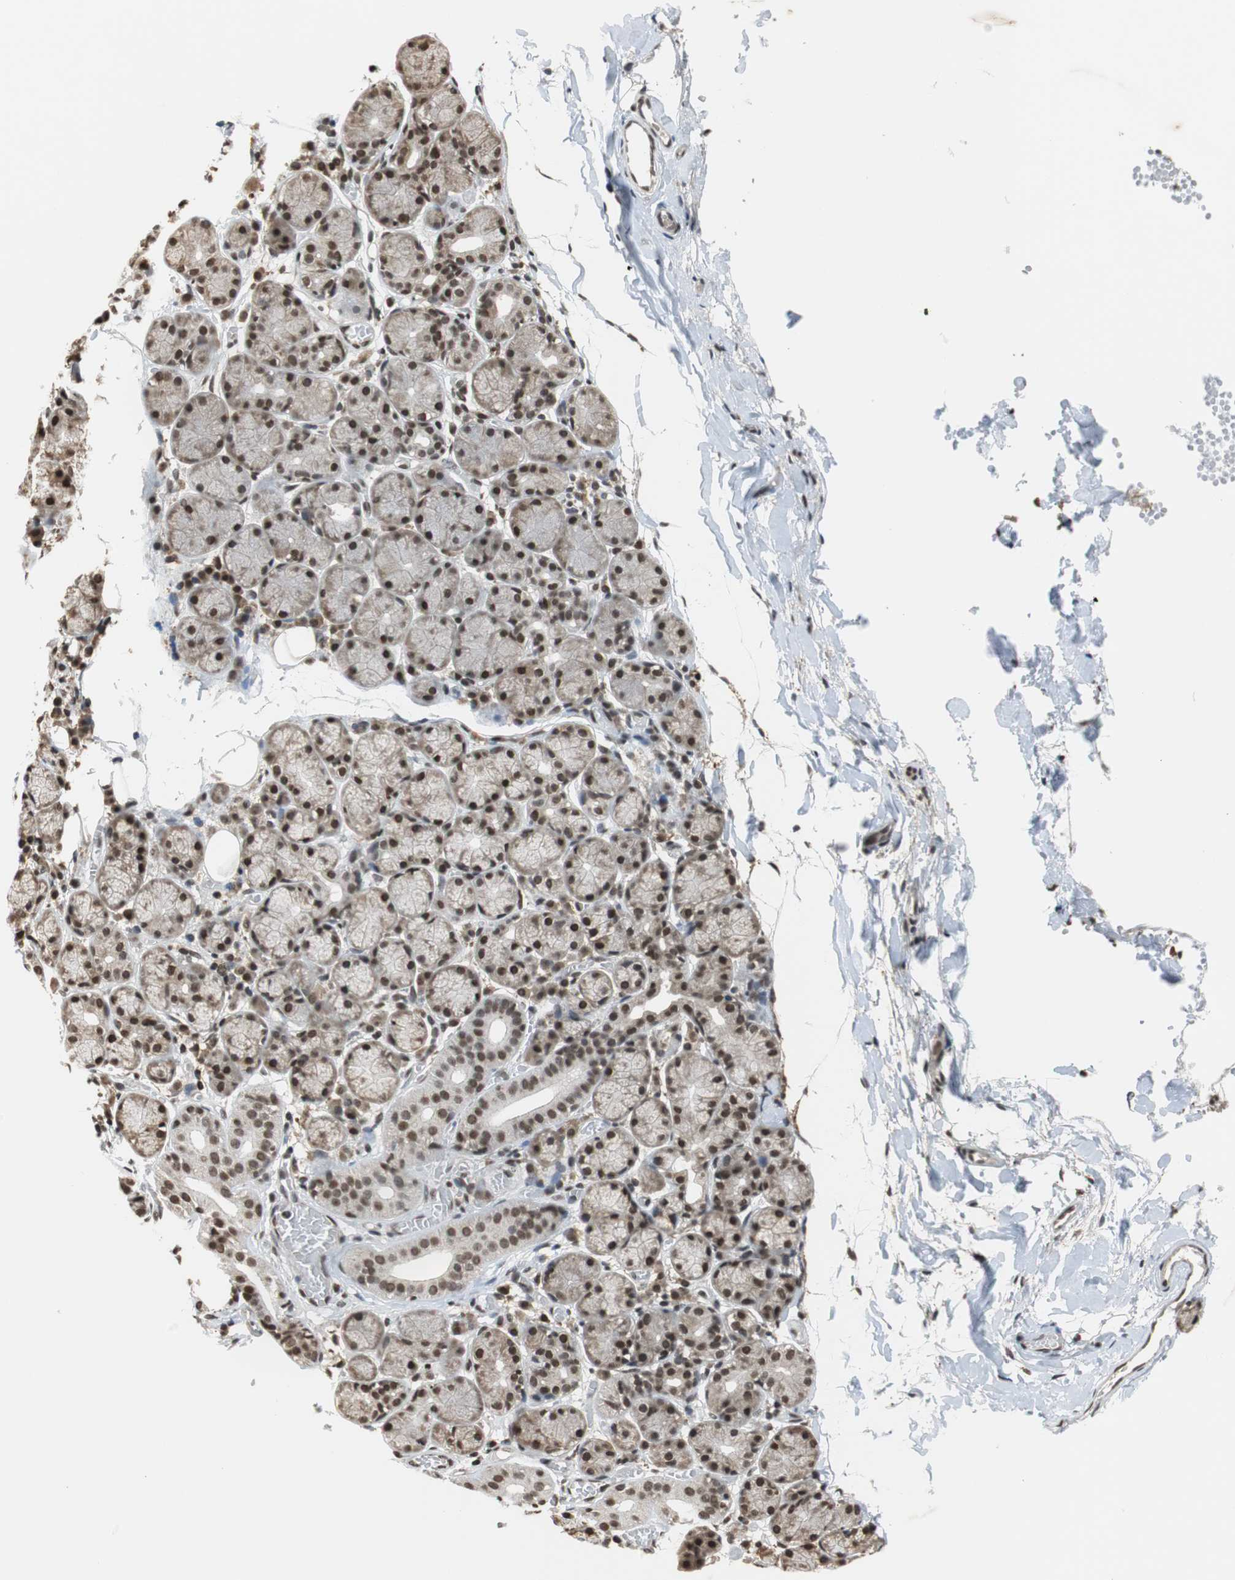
{"staining": {"intensity": "strong", "quantity": ">75%", "location": "cytoplasmic/membranous,nuclear"}, "tissue": "salivary gland", "cell_type": "Glandular cells", "image_type": "normal", "snomed": [{"axis": "morphology", "description": "Normal tissue, NOS"}, {"axis": "topography", "description": "Salivary gland"}], "caption": "Brown immunohistochemical staining in normal human salivary gland exhibits strong cytoplasmic/membranous,nuclear expression in approximately >75% of glandular cells. Using DAB (3,3'-diaminobenzidine) (brown) and hematoxylin (blue) stains, captured at high magnification using brightfield microscopy.", "gene": "REST", "patient": {"sex": "female", "age": 24}}